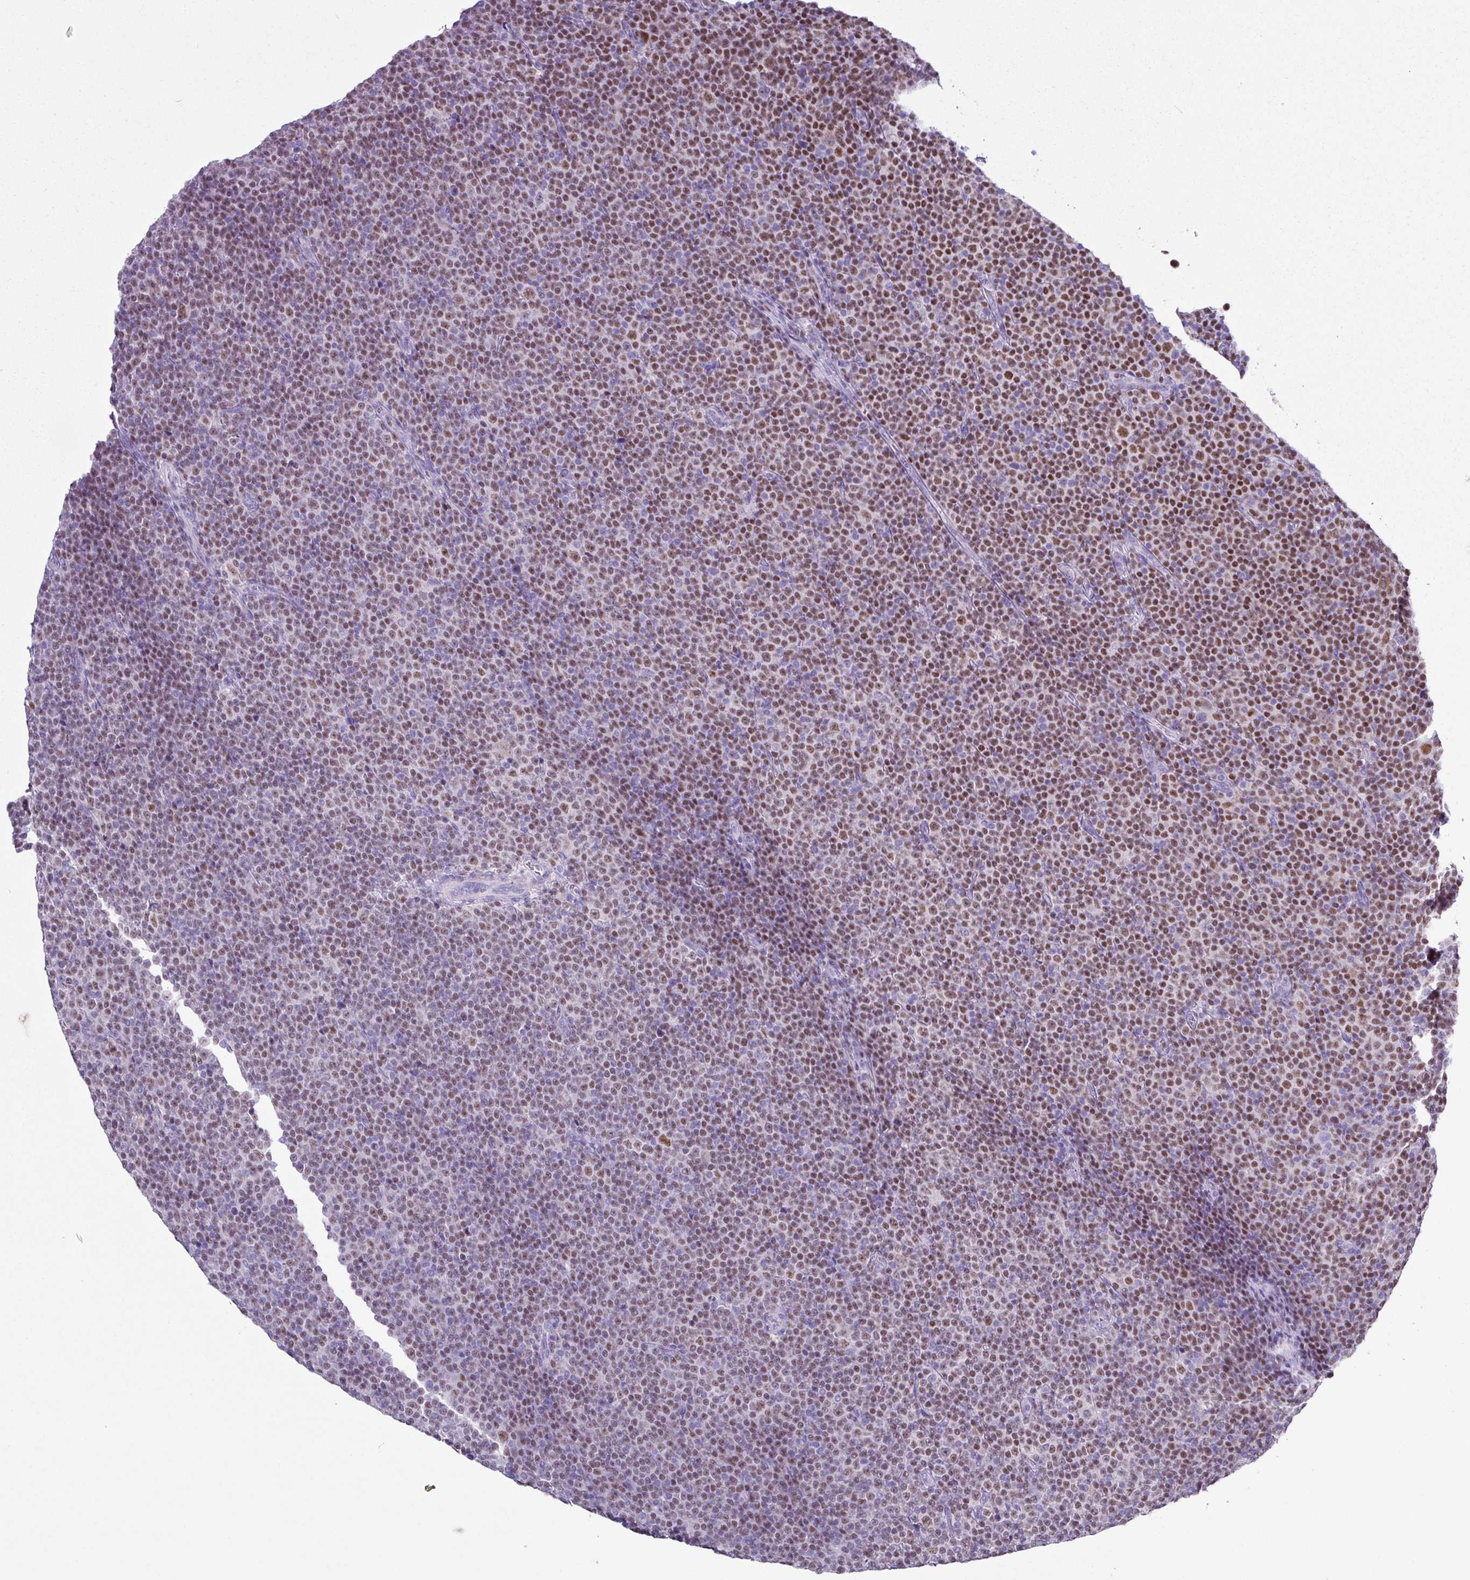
{"staining": {"intensity": "moderate", "quantity": ">75%", "location": "nuclear"}, "tissue": "lymphoma", "cell_type": "Tumor cells", "image_type": "cancer", "snomed": [{"axis": "morphology", "description": "Malignant lymphoma, non-Hodgkin's type, Low grade"}, {"axis": "topography", "description": "Lymph node"}], "caption": "High-magnification brightfield microscopy of lymphoma stained with DAB (brown) and counterstained with hematoxylin (blue). tumor cells exhibit moderate nuclear staining is identified in approximately>75% of cells.", "gene": "BCL11A", "patient": {"sex": "female", "age": 67}}